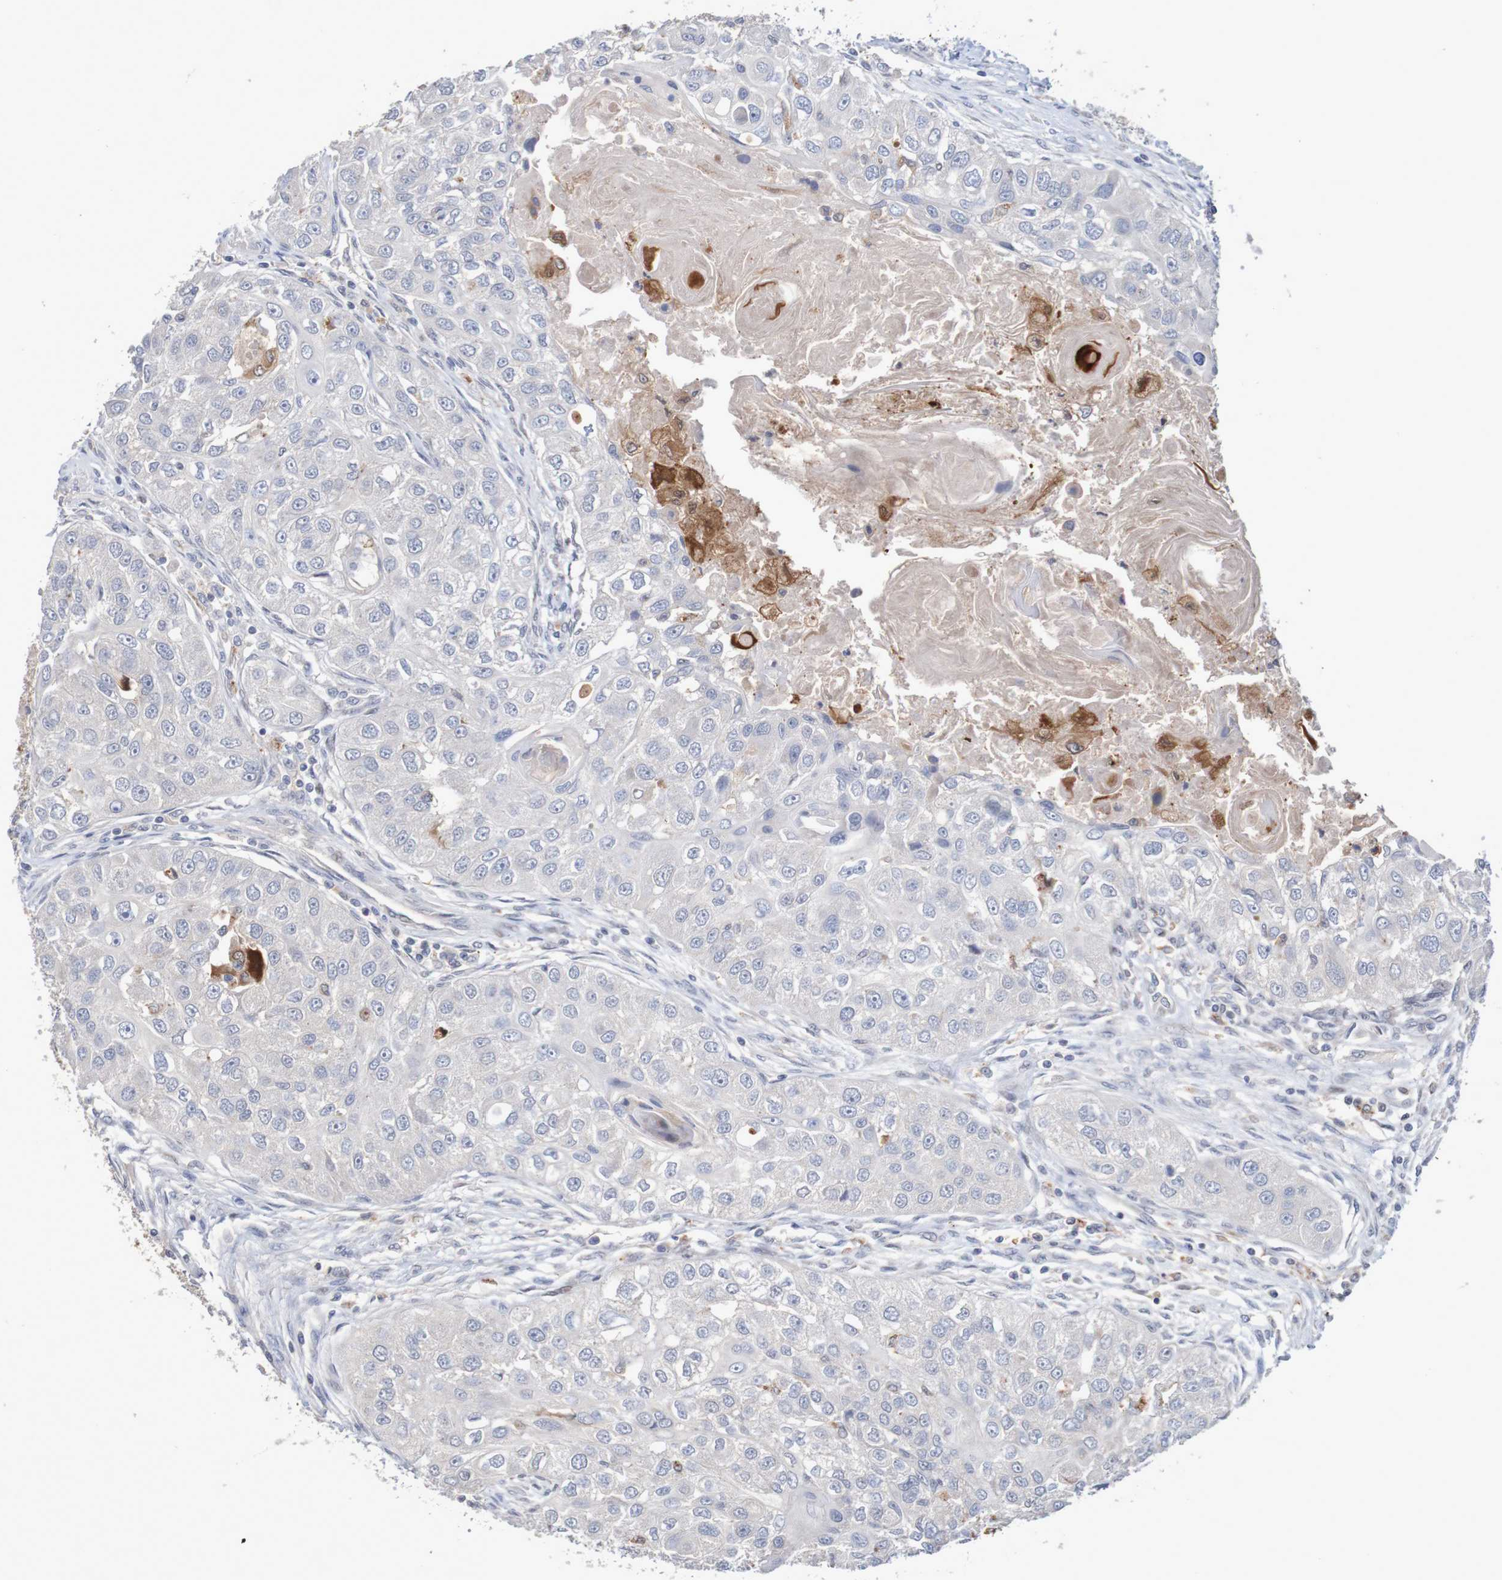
{"staining": {"intensity": "negative", "quantity": "none", "location": "none"}, "tissue": "head and neck cancer", "cell_type": "Tumor cells", "image_type": "cancer", "snomed": [{"axis": "morphology", "description": "Normal tissue, NOS"}, {"axis": "morphology", "description": "Squamous cell carcinoma, NOS"}, {"axis": "topography", "description": "Skeletal muscle"}, {"axis": "topography", "description": "Head-Neck"}], "caption": "Squamous cell carcinoma (head and neck) was stained to show a protein in brown. There is no significant staining in tumor cells. Nuclei are stained in blue.", "gene": "FBP2", "patient": {"sex": "male", "age": 51}}